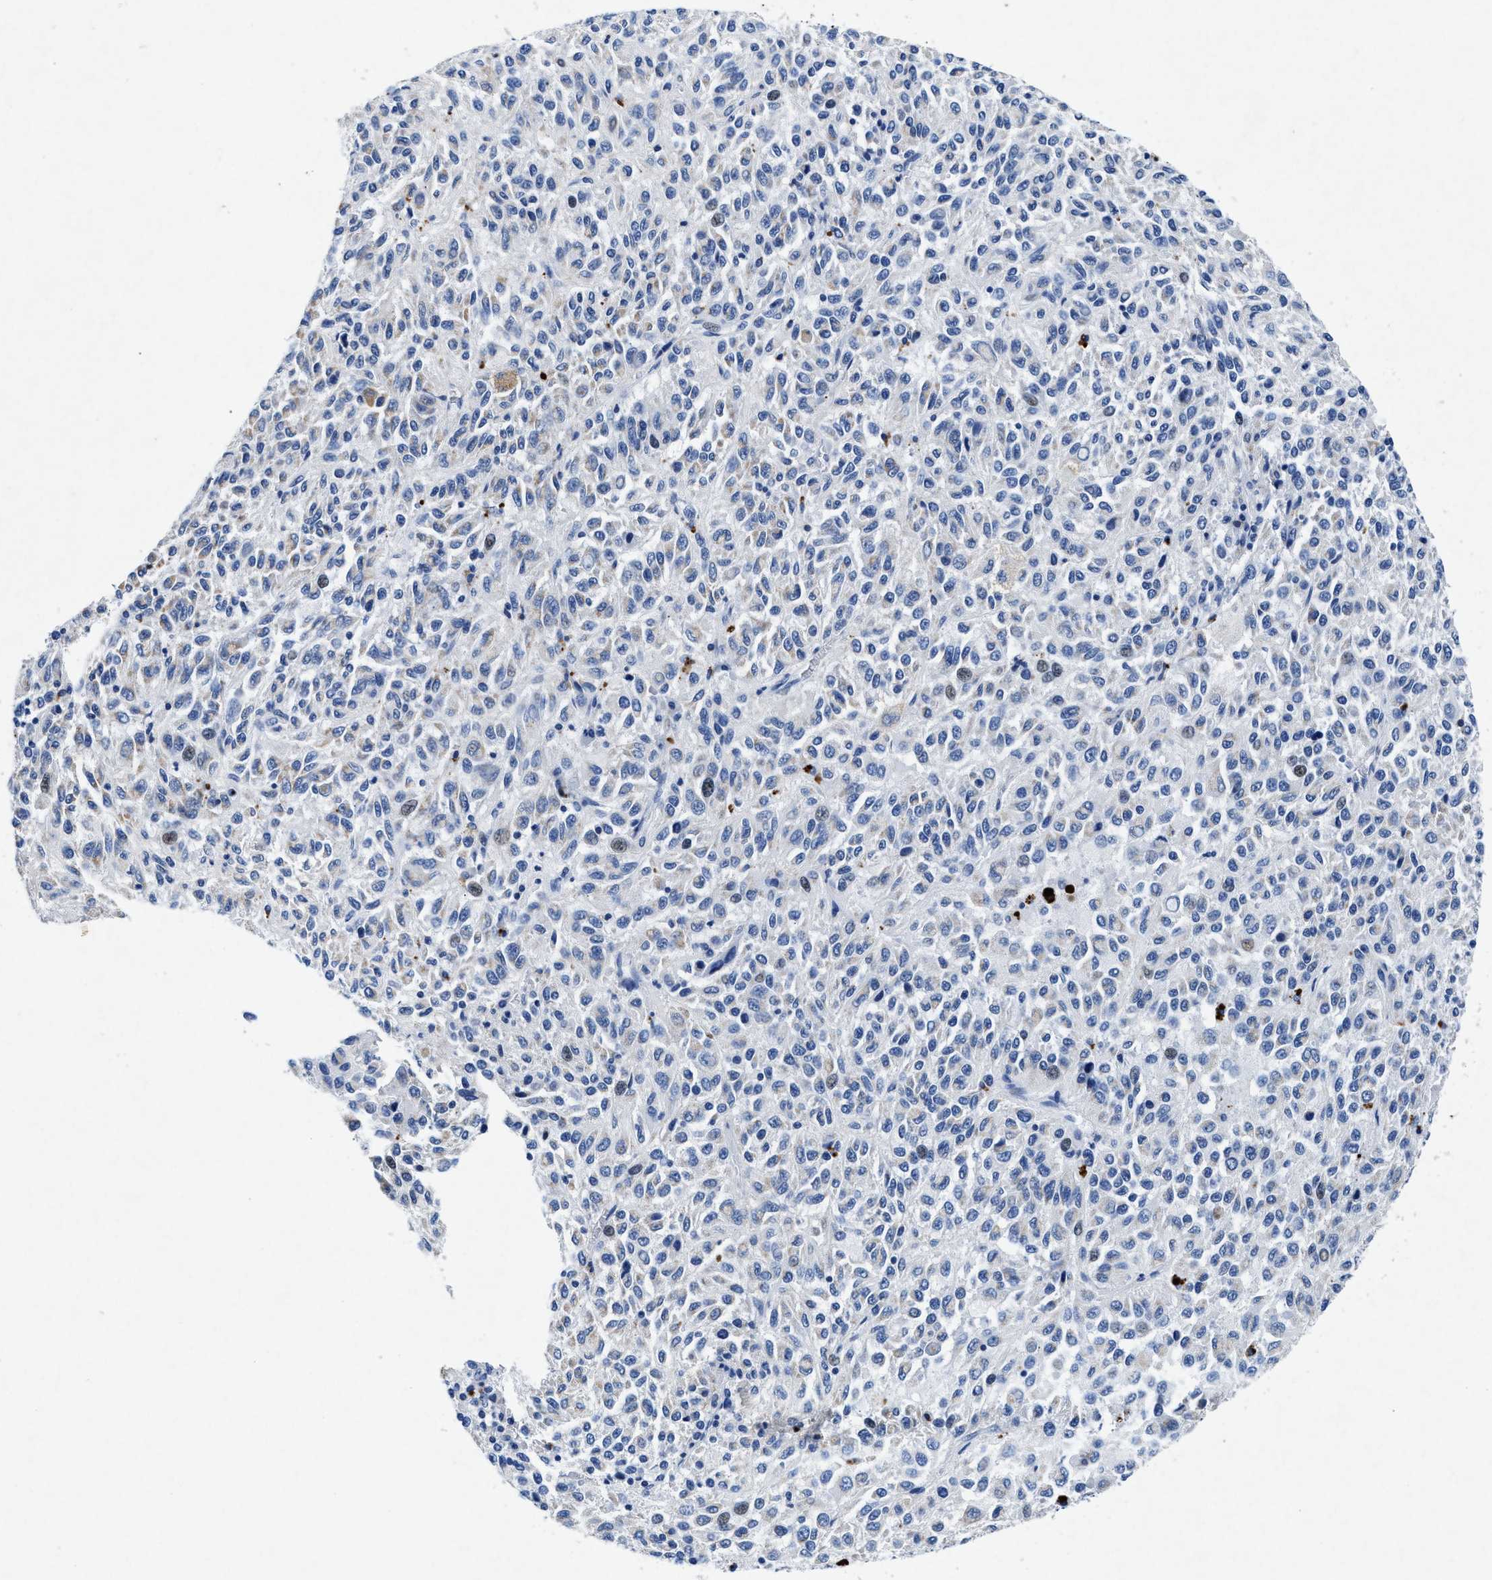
{"staining": {"intensity": "weak", "quantity": "<25%", "location": "cytoplasmic/membranous,nuclear"}, "tissue": "melanoma", "cell_type": "Tumor cells", "image_type": "cancer", "snomed": [{"axis": "morphology", "description": "Malignant melanoma, Metastatic site"}, {"axis": "topography", "description": "Lung"}], "caption": "Malignant melanoma (metastatic site) was stained to show a protein in brown. There is no significant staining in tumor cells. (DAB IHC, high magnification).", "gene": "MAP6", "patient": {"sex": "male", "age": 64}}